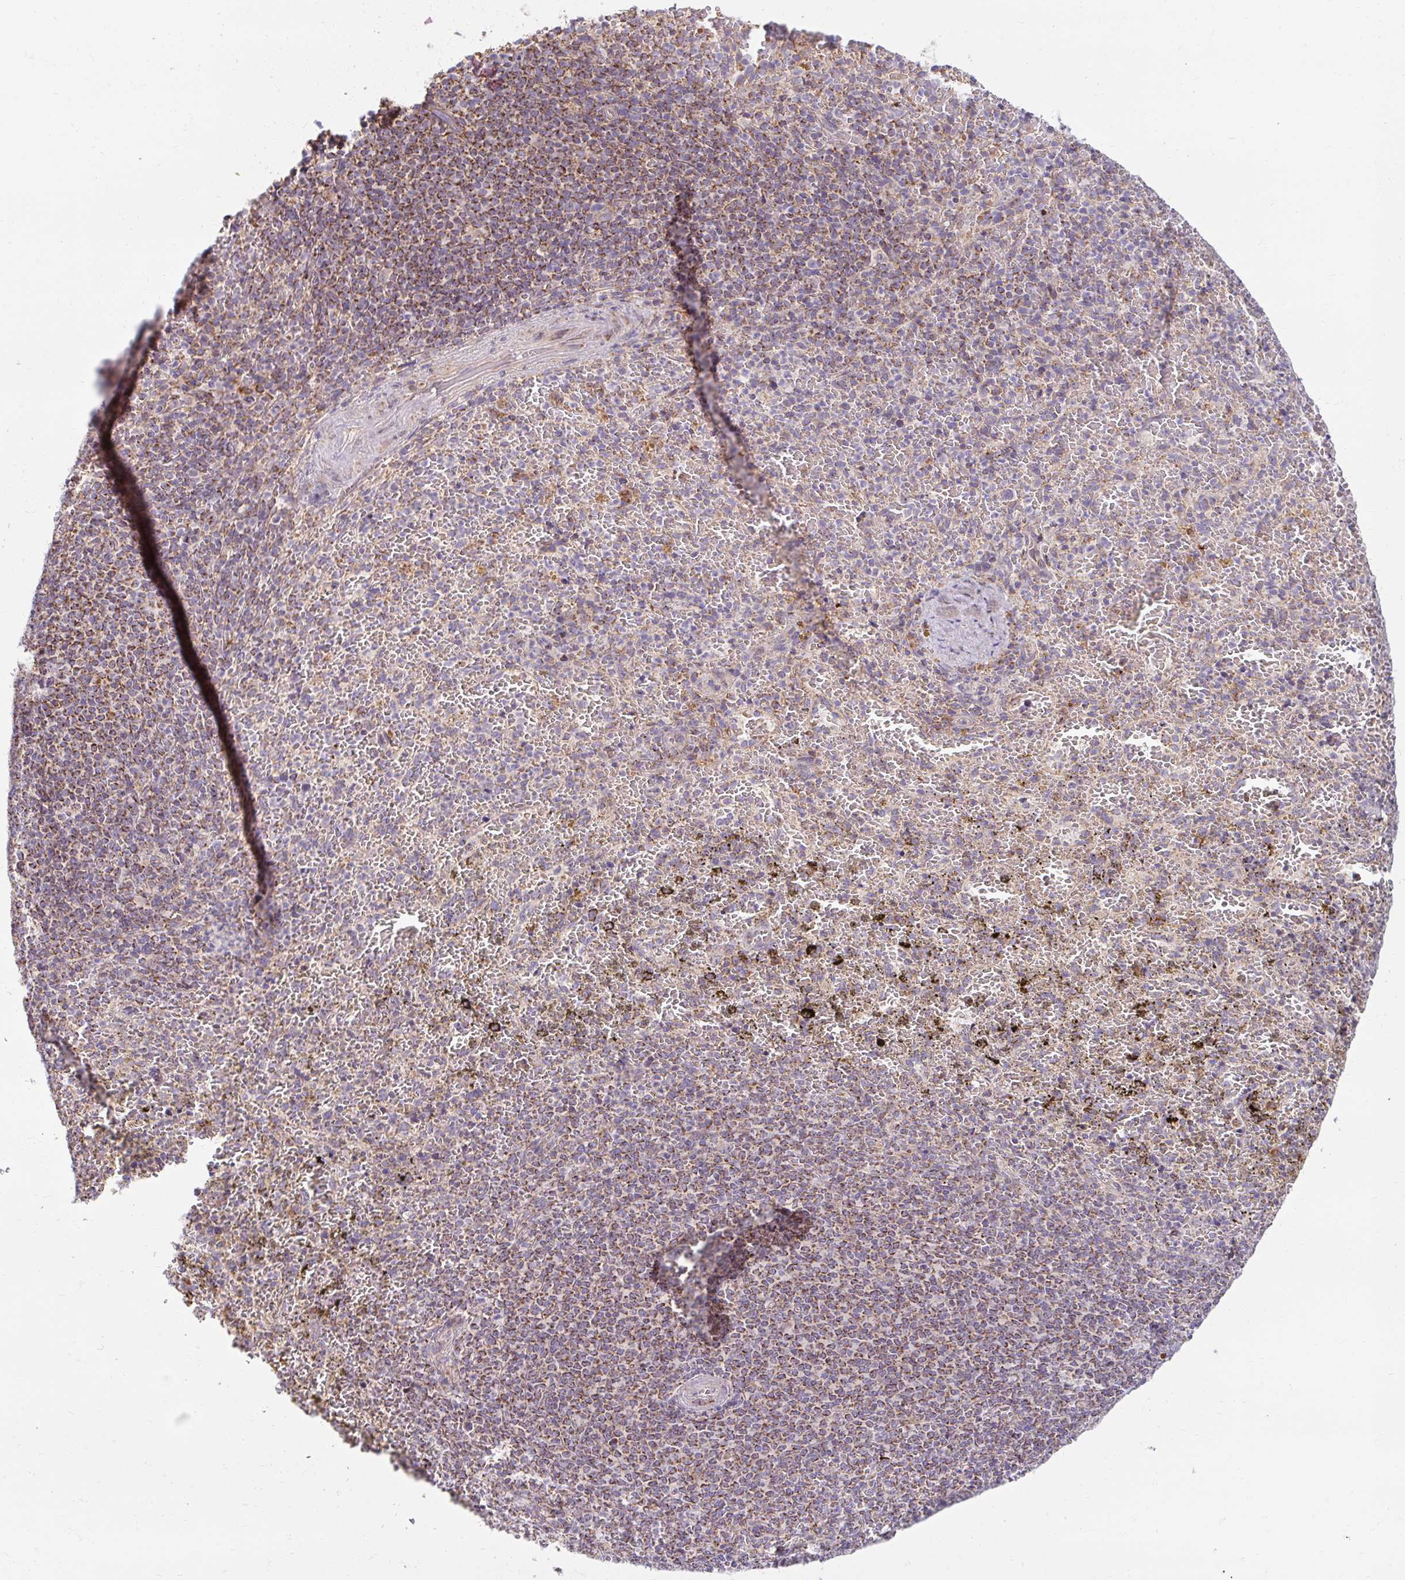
{"staining": {"intensity": "weak", "quantity": "<25%", "location": "cytoplasmic/membranous"}, "tissue": "spleen", "cell_type": "Cells in red pulp", "image_type": "normal", "snomed": [{"axis": "morphology", "description": "Normal tissue, NOS"}, {"axis": "topography", "description": "Spleen"}], "caption": "Image shows no protein staining in cells in red pulp of normal spleen. The staining was performed using DAB to visualize the protein expression in brown, while the nuclei were stained in blue with hematoxylin (Magnification: 20x).", "gene": "SKP2", "patient": {"sex": "female", "age": 50}}